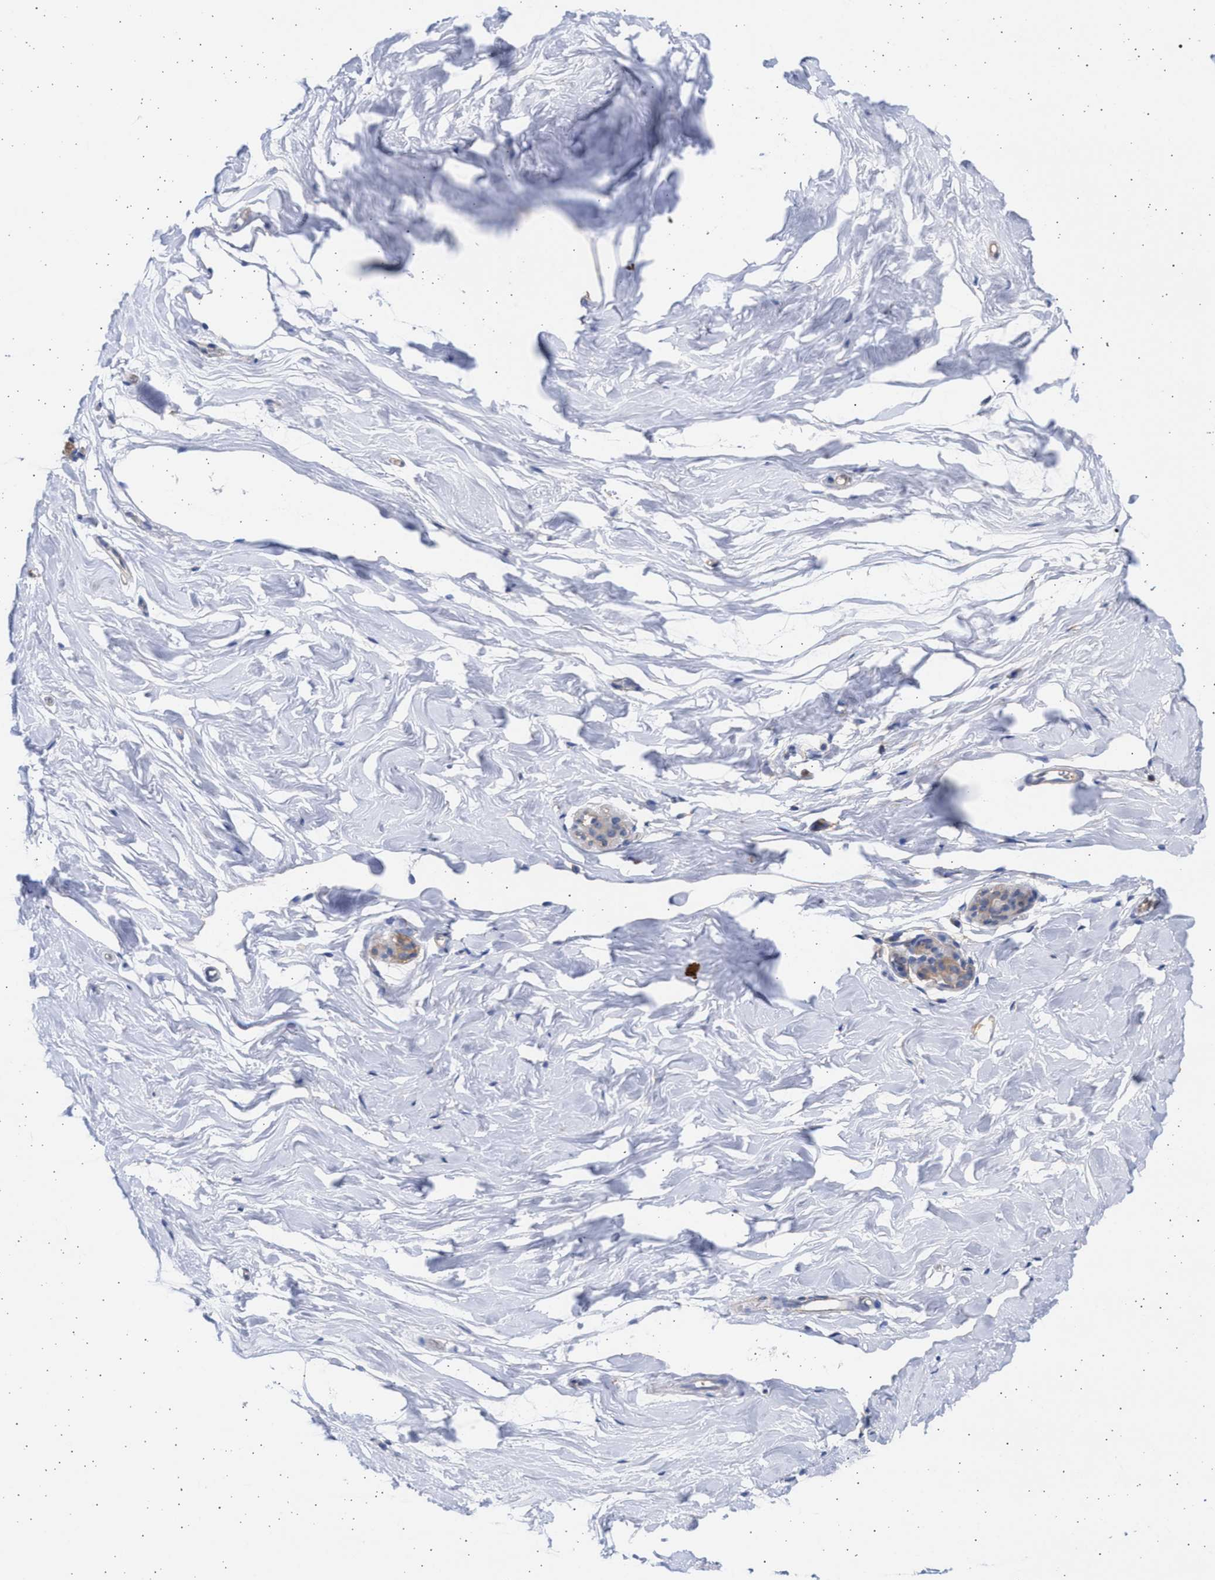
{"staining": {"intensity": "negative", "quantity": "none", "location": "none"}, "tissue": "breast", "cell_type": "Adipocytes", "image_type": "normal", "snomed": [{"axis": "morphology", "description": "Normal tissue, NOS"}, {"axis": "topography", "description": "Breast"}], "caption": "This is an immunohistochemistry photomicrograph of benign human breast. There is no positivity in adipocytes.", "gene": "ALDOC", "patient": {"sex": "female", "age": 62}}